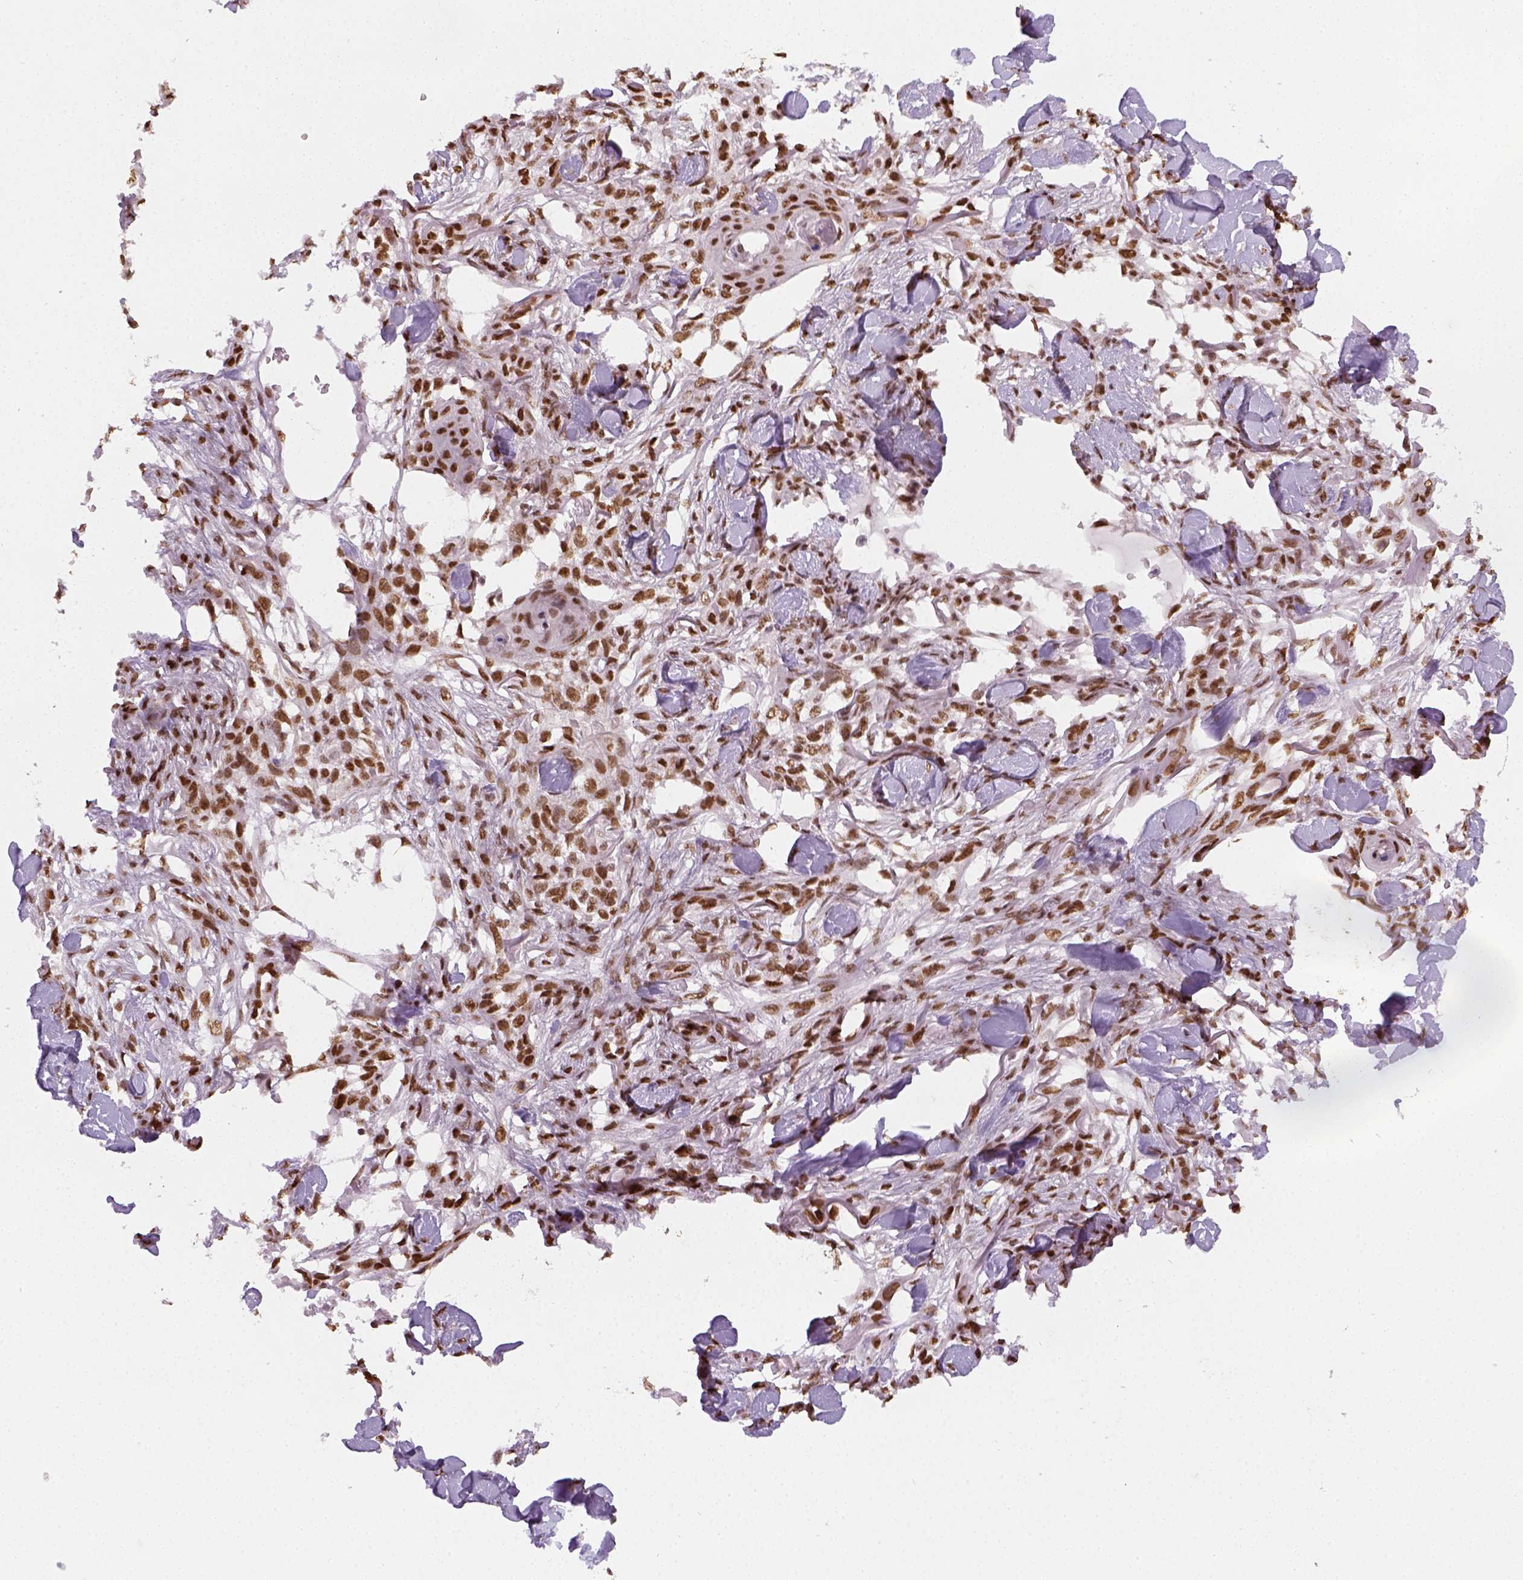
{"staining": {"intensity": "strong", "quantity": ">75%", "location": "nuclear"}, "tissue": "skin cancer", "cell_type": "Tumor cells", "image_type": "cancer", "snomed": [{"axis": "morphology", "description": "Squamous cell carcinoma, NOS"}, {"axis": "topography", "description": "Skin"}], "caption": "Strong nuclear protein expression is seen in approximately >75% of tumor cells in skin cancer.", "gene": "FANCE", "patient": {"sex": "female", "age": 59}}